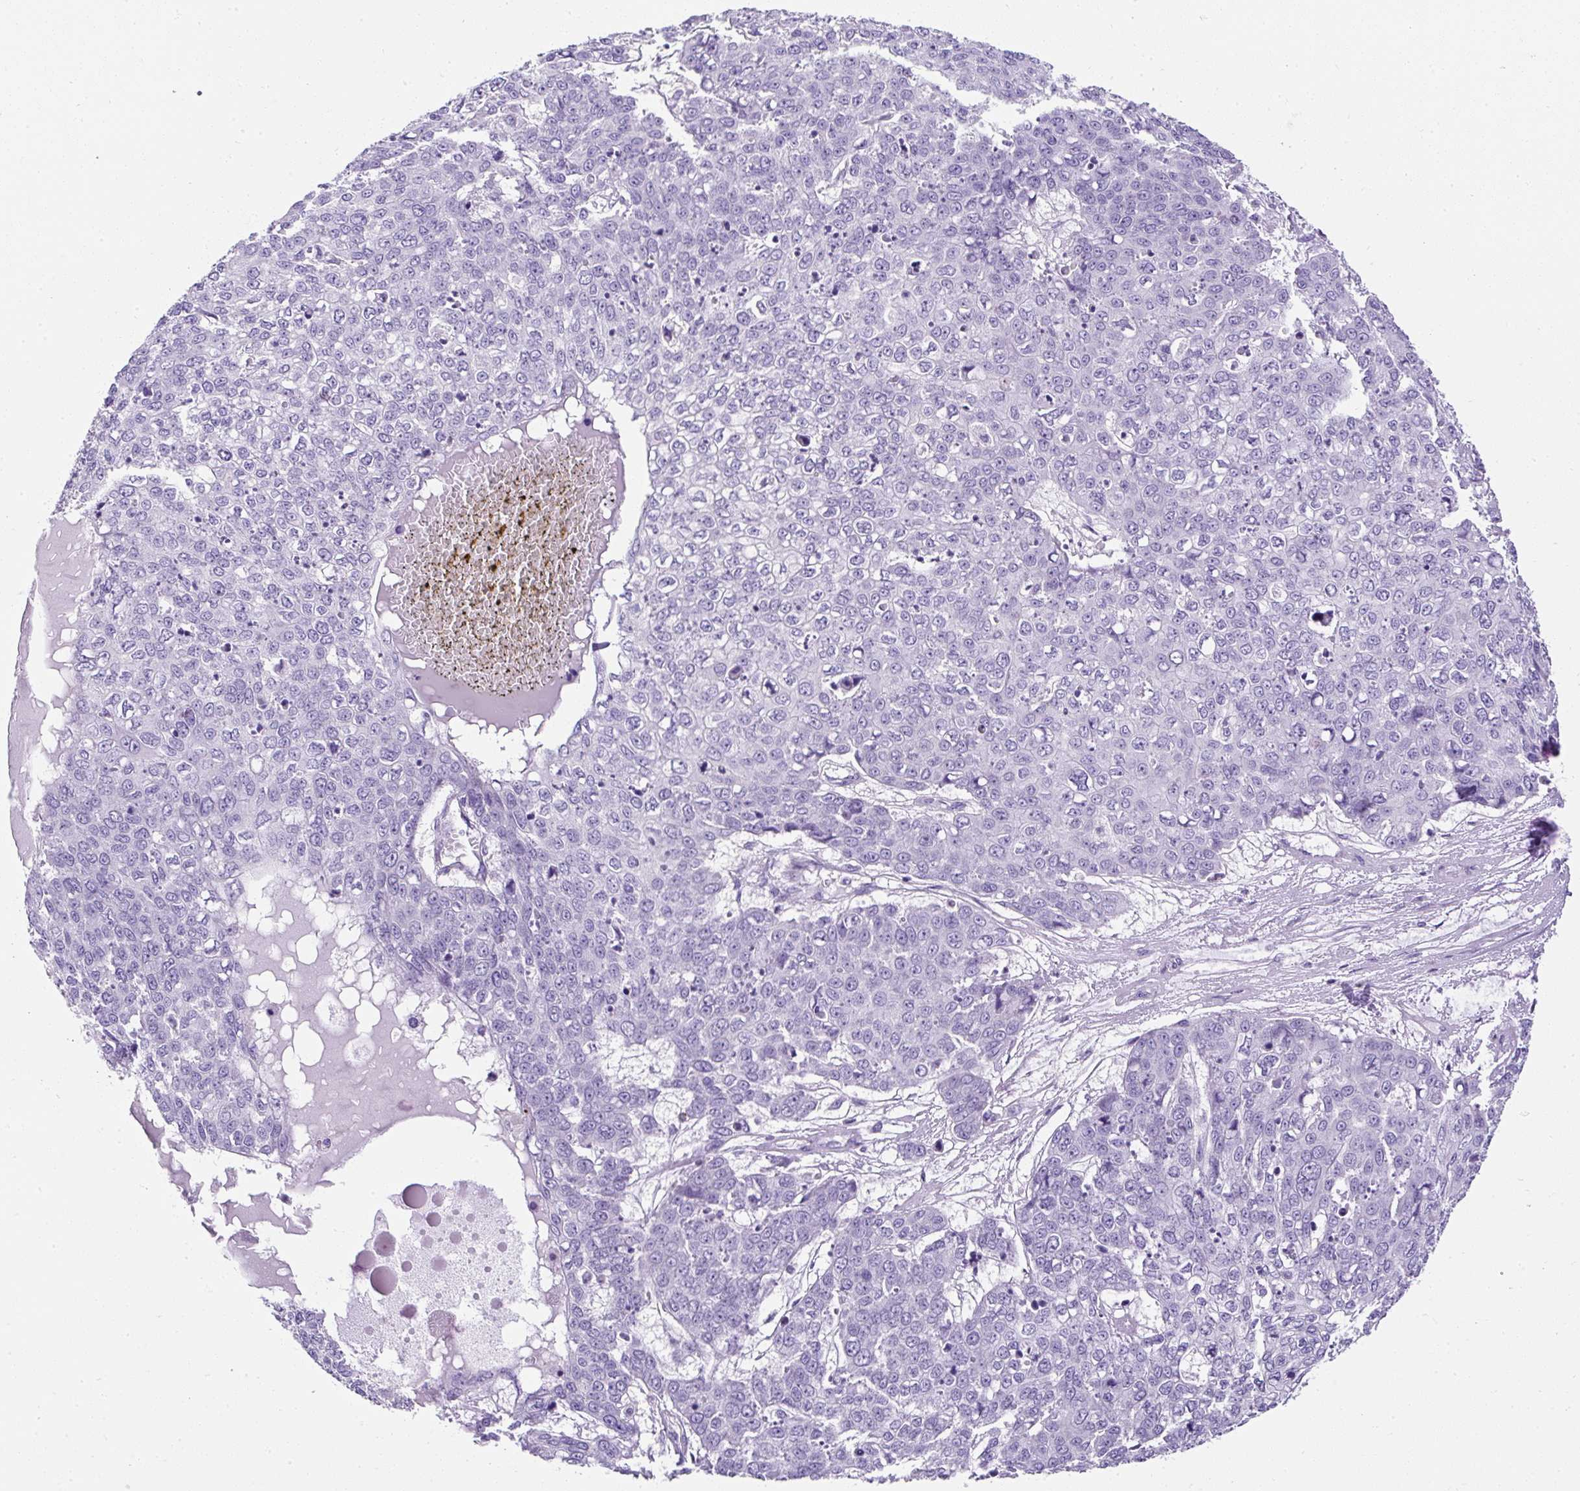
{"staining": {"intensity": "negative", "quantity": "none", "location": "none"}, "tissue": "skin cancer", "cell_type": "Tumor cells", "image_type": "cancer", "snomed": [{"axis": "morphology", "description": "Normal tissue, NOS"}, {"axis": "morphology", "description": "Squamous cell carcinoma, NOS"}, {"axis": "topography", "description": "Skin"}], "caption": "Tumor cells show no significant staining in skin squamous cell carcinoma. (IHC, brightfield microscopy, high magnification).", "gene": "C2CD4C", "patient": {"sex": "male", "age": 72}}